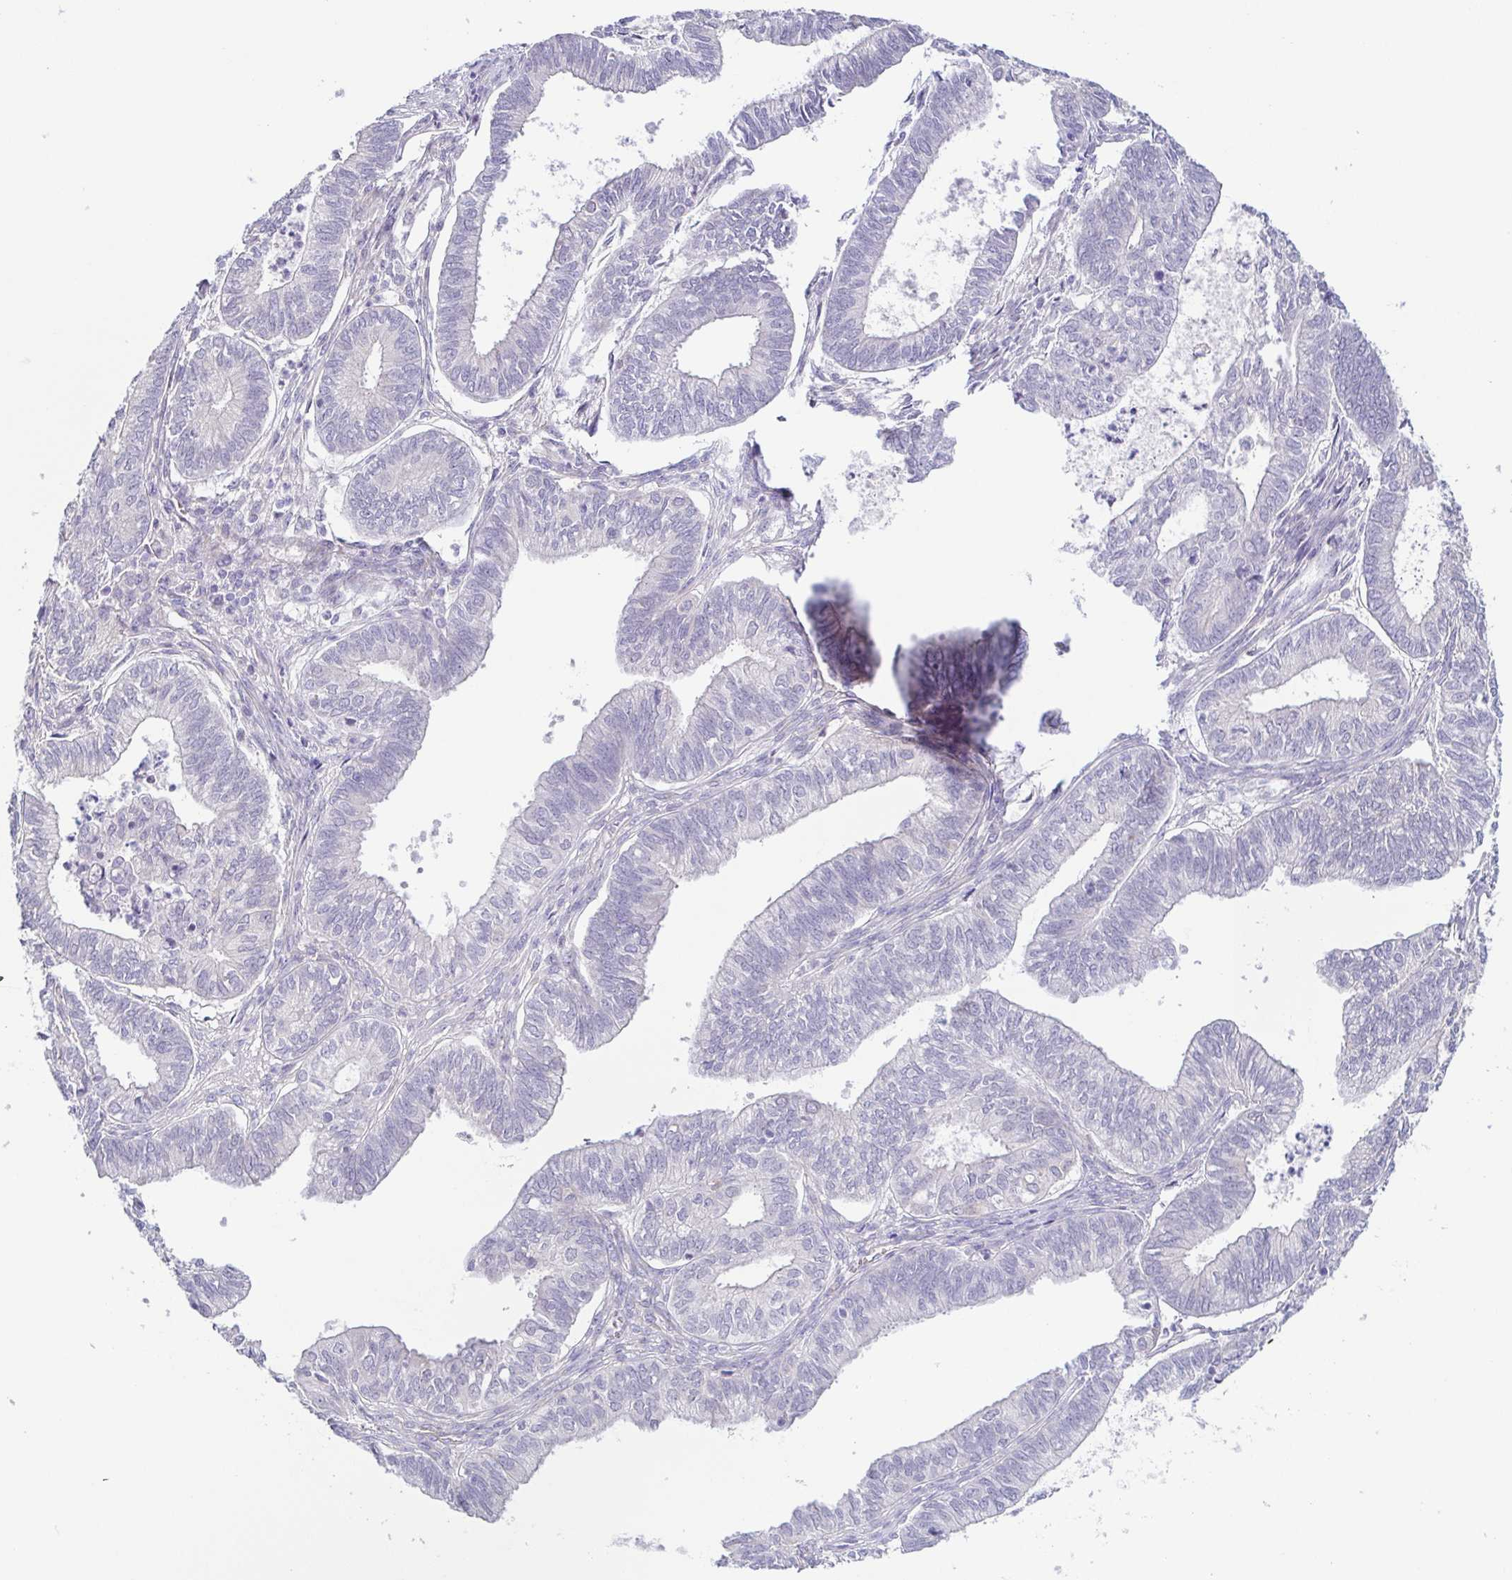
{"staining": {"intensity": "negative", "quantity": "none", "location": "none"}, "tissue": "ovarian cancer", "cell_type": "Tumor cells", "image_type": "cancer", "snomed": [{"axis": "morphology", "description": "Carcinoma, endometroid"}, {"axis": "topography", "description": "Ovary"}], "caption": "Tumor cells show no significant staining in endometroid carcinoma (ovarian).", "gene": "COL17A1", "patient": {"sex": "female", "age": 64}}